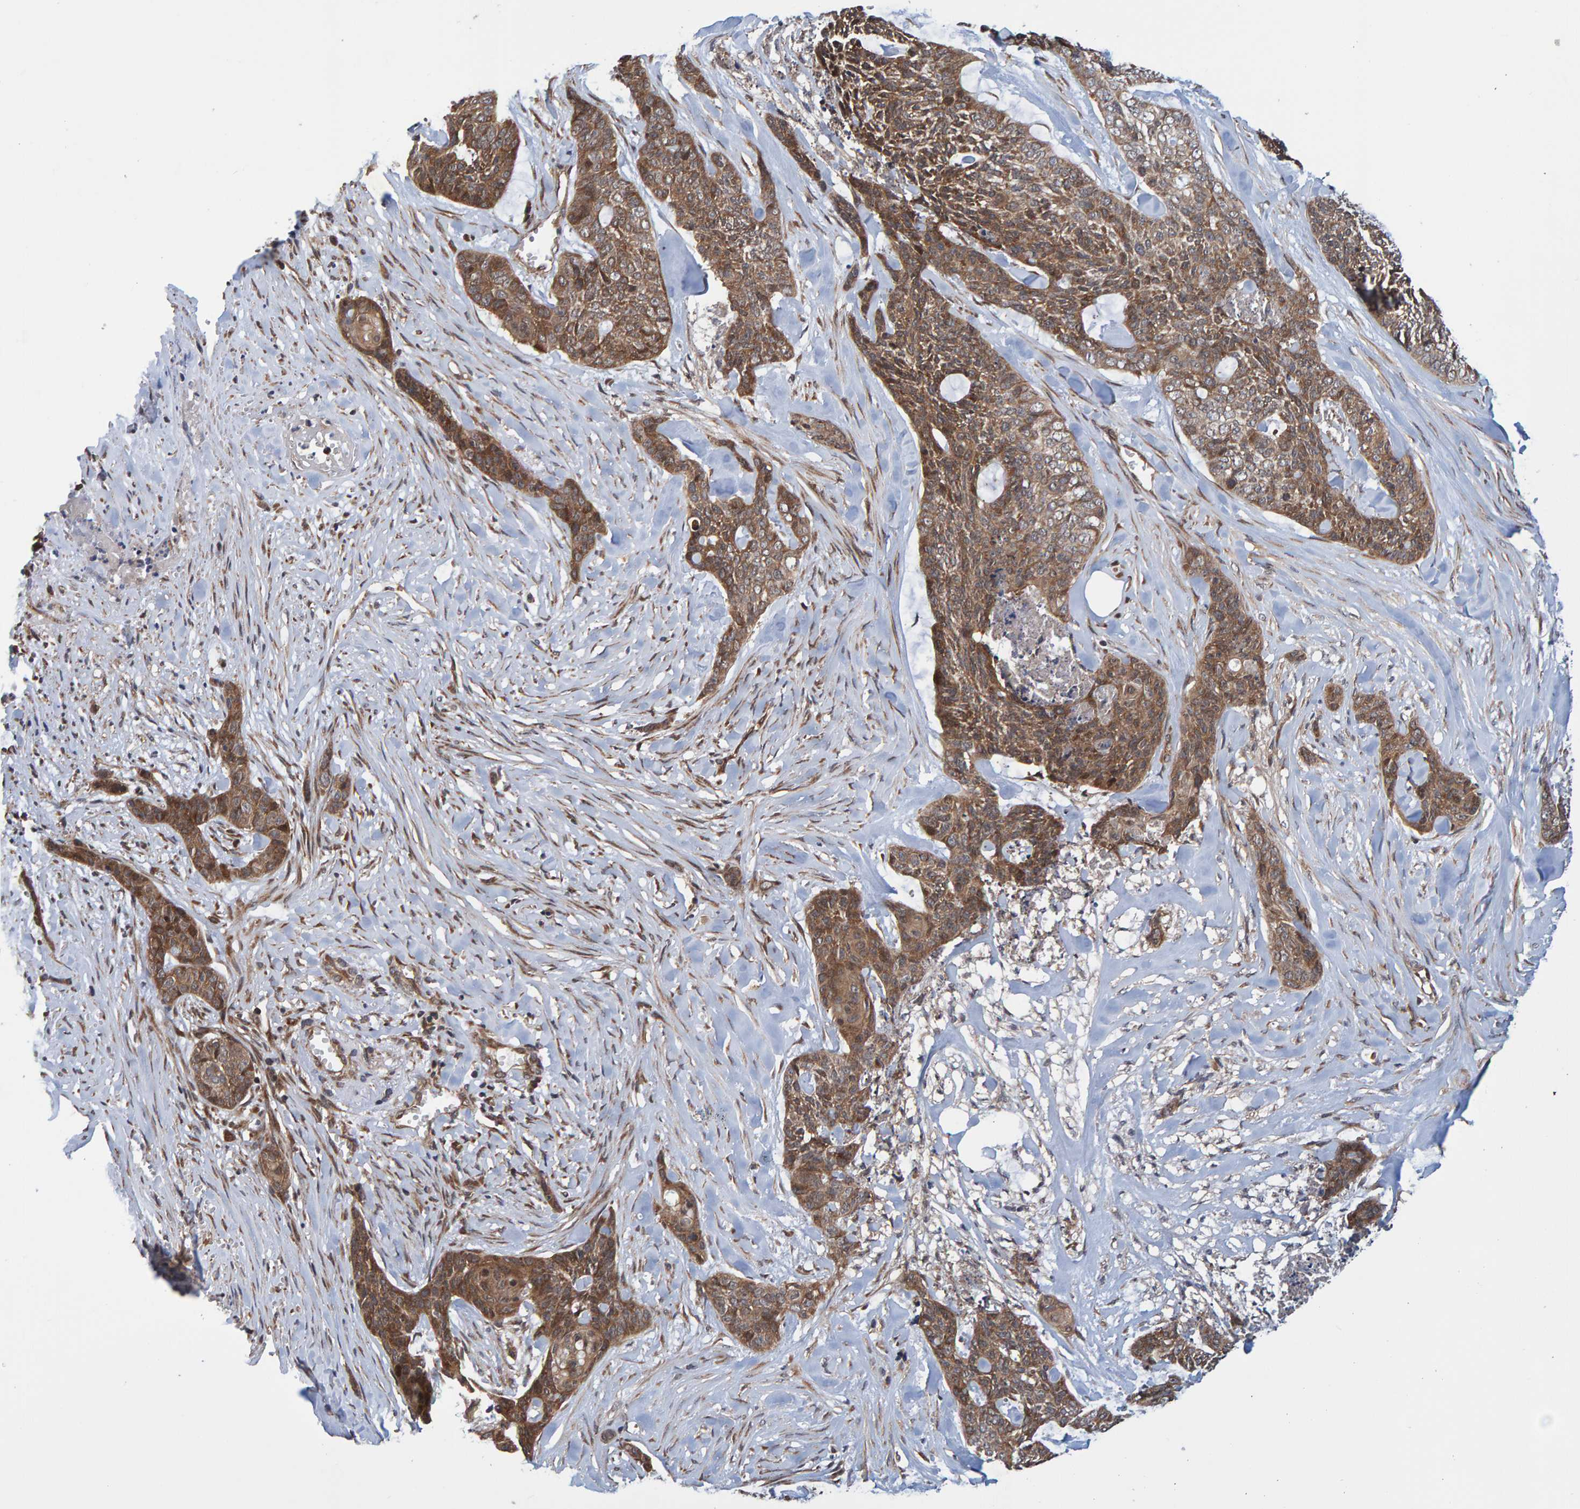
{"staining": {"intensity": "moderate", "quantity": ">75%", "location": "cytoplasmic/membranous"}, "tissue": "skin cancer", "cell_type": "Tumor cells", "image_type": "cancer", "snomed": [{"axis": "morphology", "description": "Basal cell carcinoma"}, {"axis": "topography", "description": "Skin"}], "caption": "Skin cancer stained with IHC reveals moderate cytoplasmic/membranous expression in about >75% of tumor cells. (IHC, brightfield microscopy, high magnification).", "gene": "SCRN2", "patient": {"sex": "female", "age": 64}}